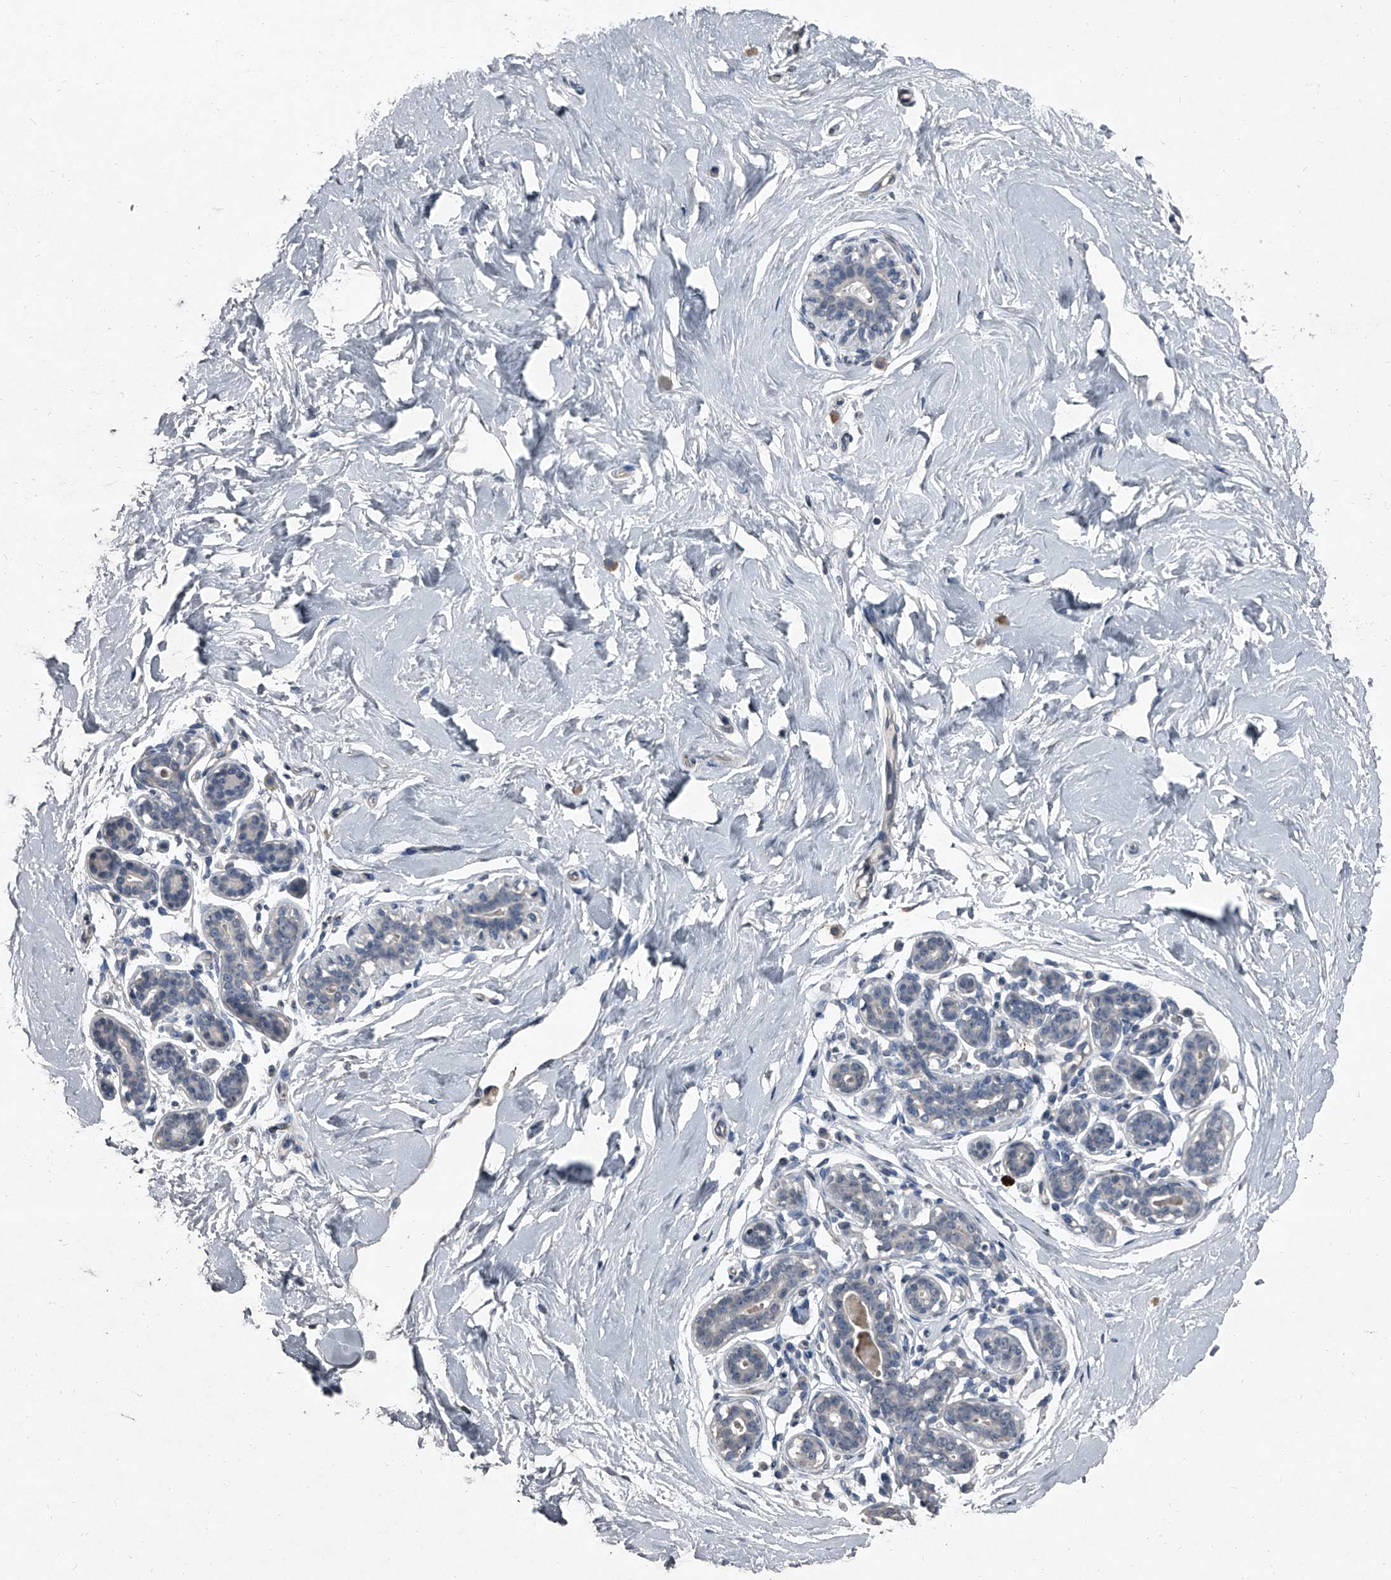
{"staining": {"intensity": "negative", "quantity": "none", "location": "none"}, "tissue": "breast", "cell_type": "Adipocytes", "image_type": "normal", "snomed": [{"axis": "morphology", "description": "Normal tissue, NOS"}, {"axis": "morphology", "description": "Adenoma, NOS"}, {"axis": "topography", "description": "Breast"}], "caption": "This is an IHC image of benign breast. There is no staining in adipocytes.", "gene": "HEPHL1", "patient": {"sex": "female", "age": 23}}